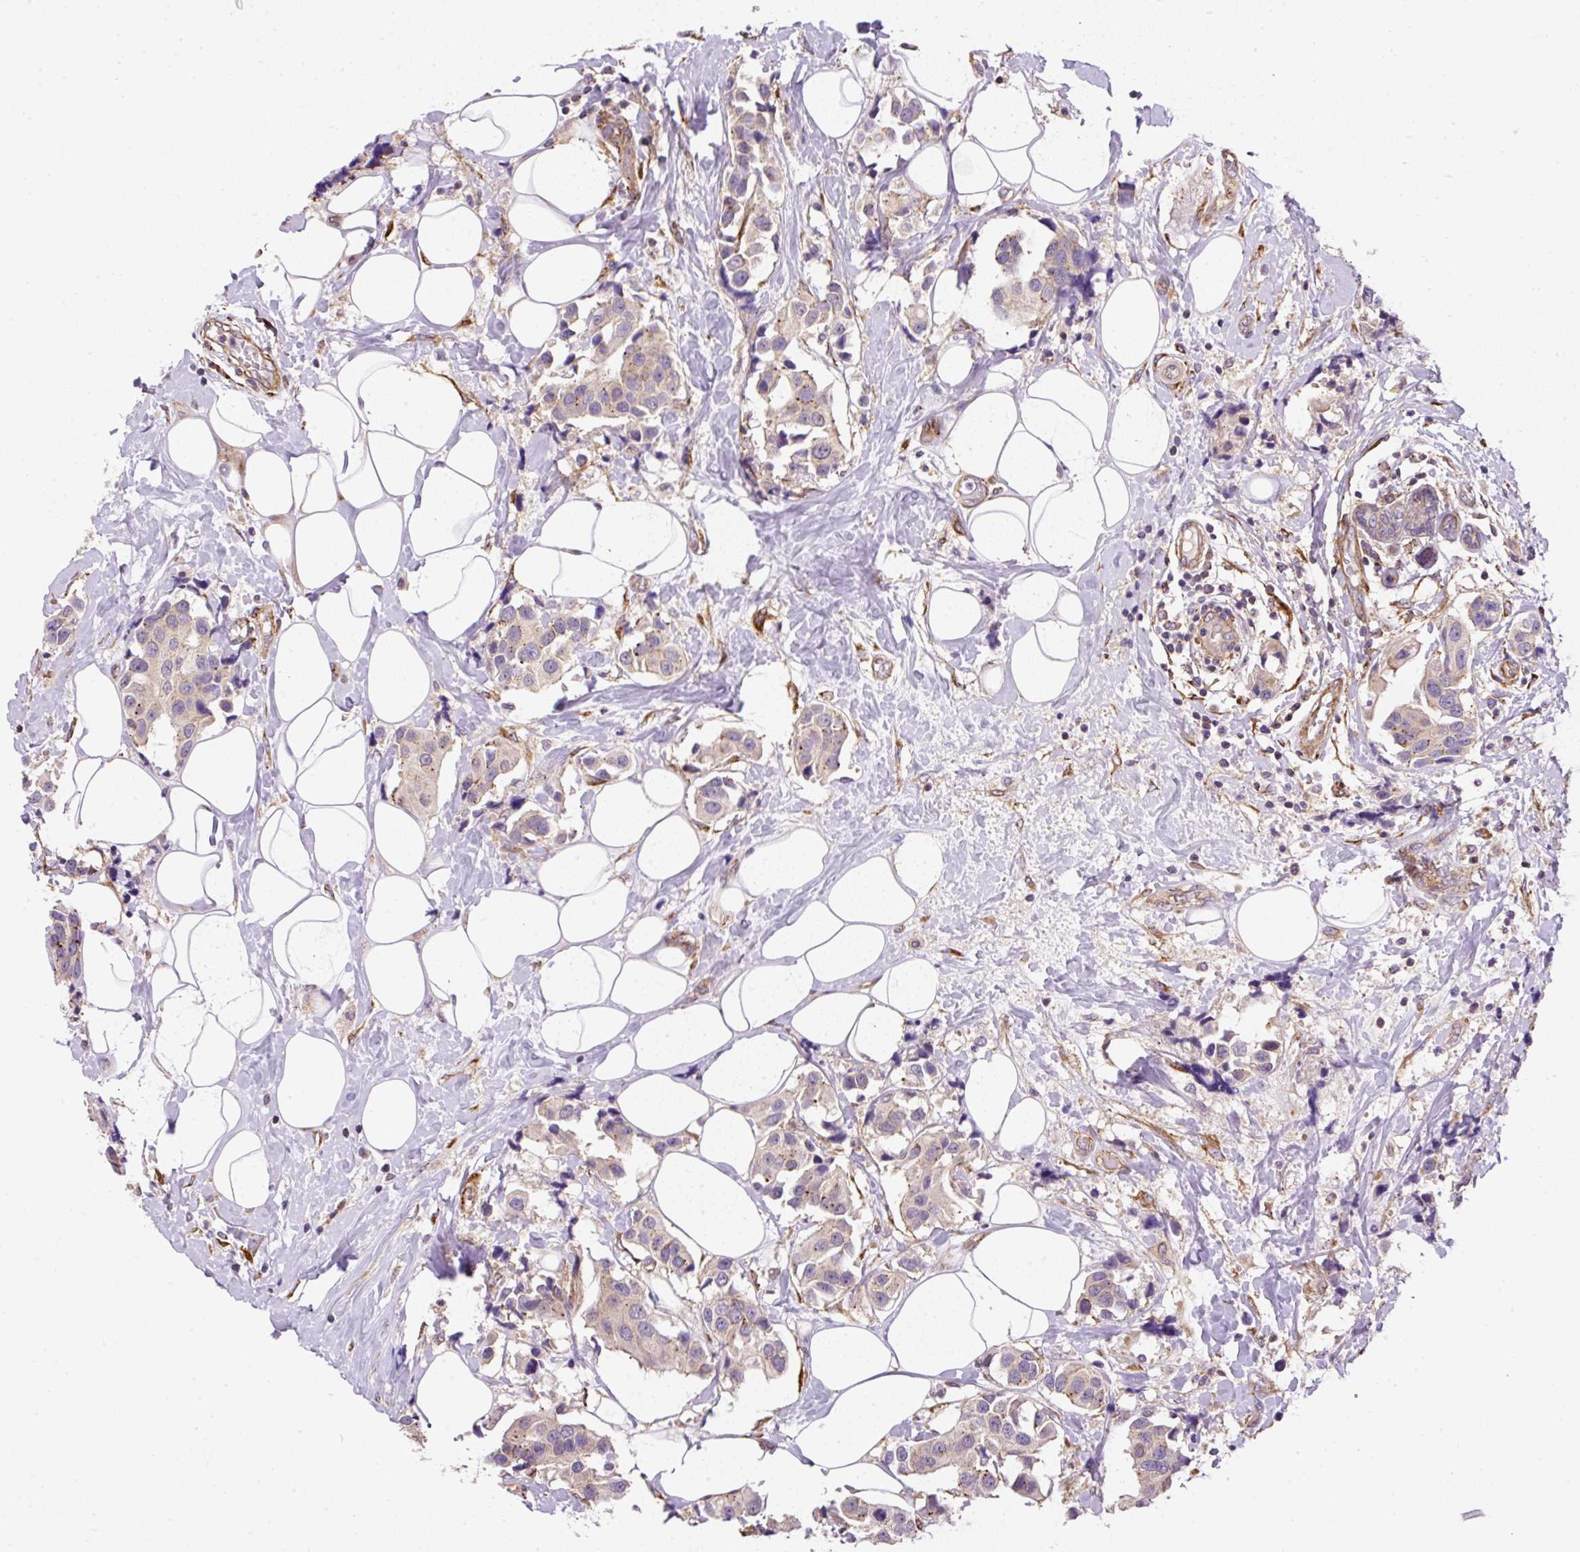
{"staining": {"intensity": "weak", "quantity": "25%-75%", "location": "cytoplasmic/membranous"}, "tissue": "breast cancer", "cell_type": "Tumor cells", "image_type": "cancer", "snomed": [{"axis": "morphology", "description": "Normal tissue, NOS"}, {"axis": "morphology", "description": "Duct carcinoma"}, {"axis": "topography", "description": "Breast"}], "caption": "Breast infiltrating ductal carcinoma stained for a protein (brown) shows weak cytoplasmic/membranous positive positivity in about 25%-75% of tumor cells.", "gene": "RNF170", "patient": {"sex": "female", "age": 39}}